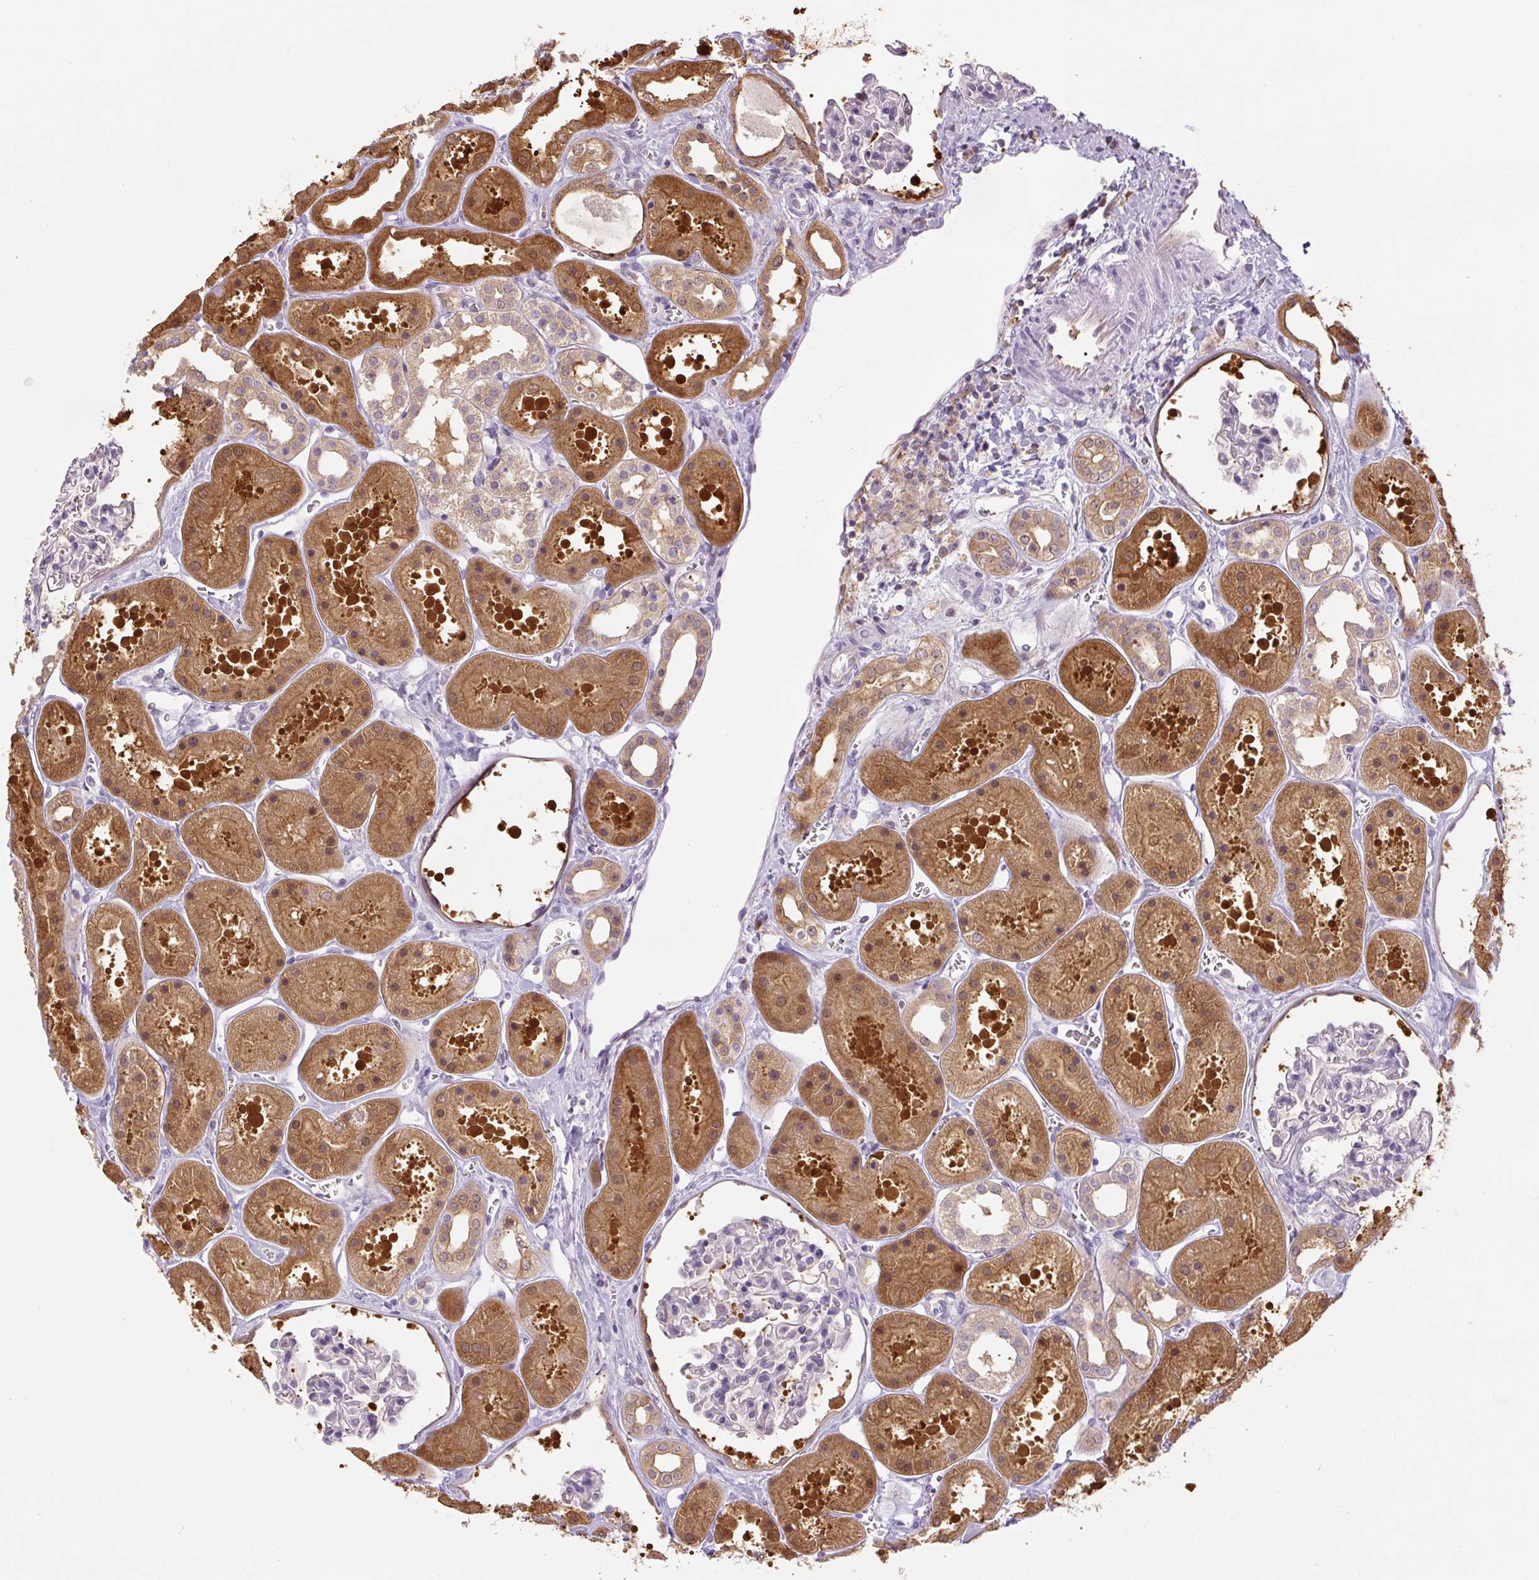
{"staining": {"intensity": "moderate", "quantity": "<25%", "location": "cytoplasmic/membranous"}, "tissue": "kidney", "cell_type": "Cells in glomeruli", "image_type": "normal", "snomed": [{"axis": "morphology", "description": "Normal tissue, NOS"}, {"axis": "topography", "description": "Kidney"}], "caption": "The immunohistochemical stain shows moderate cytoplasmic/membranous expression in cells in glomeruli of unremarkable kidney.", "gene": "SPSB2", "patient": {"sex": "female", "age": 41}}